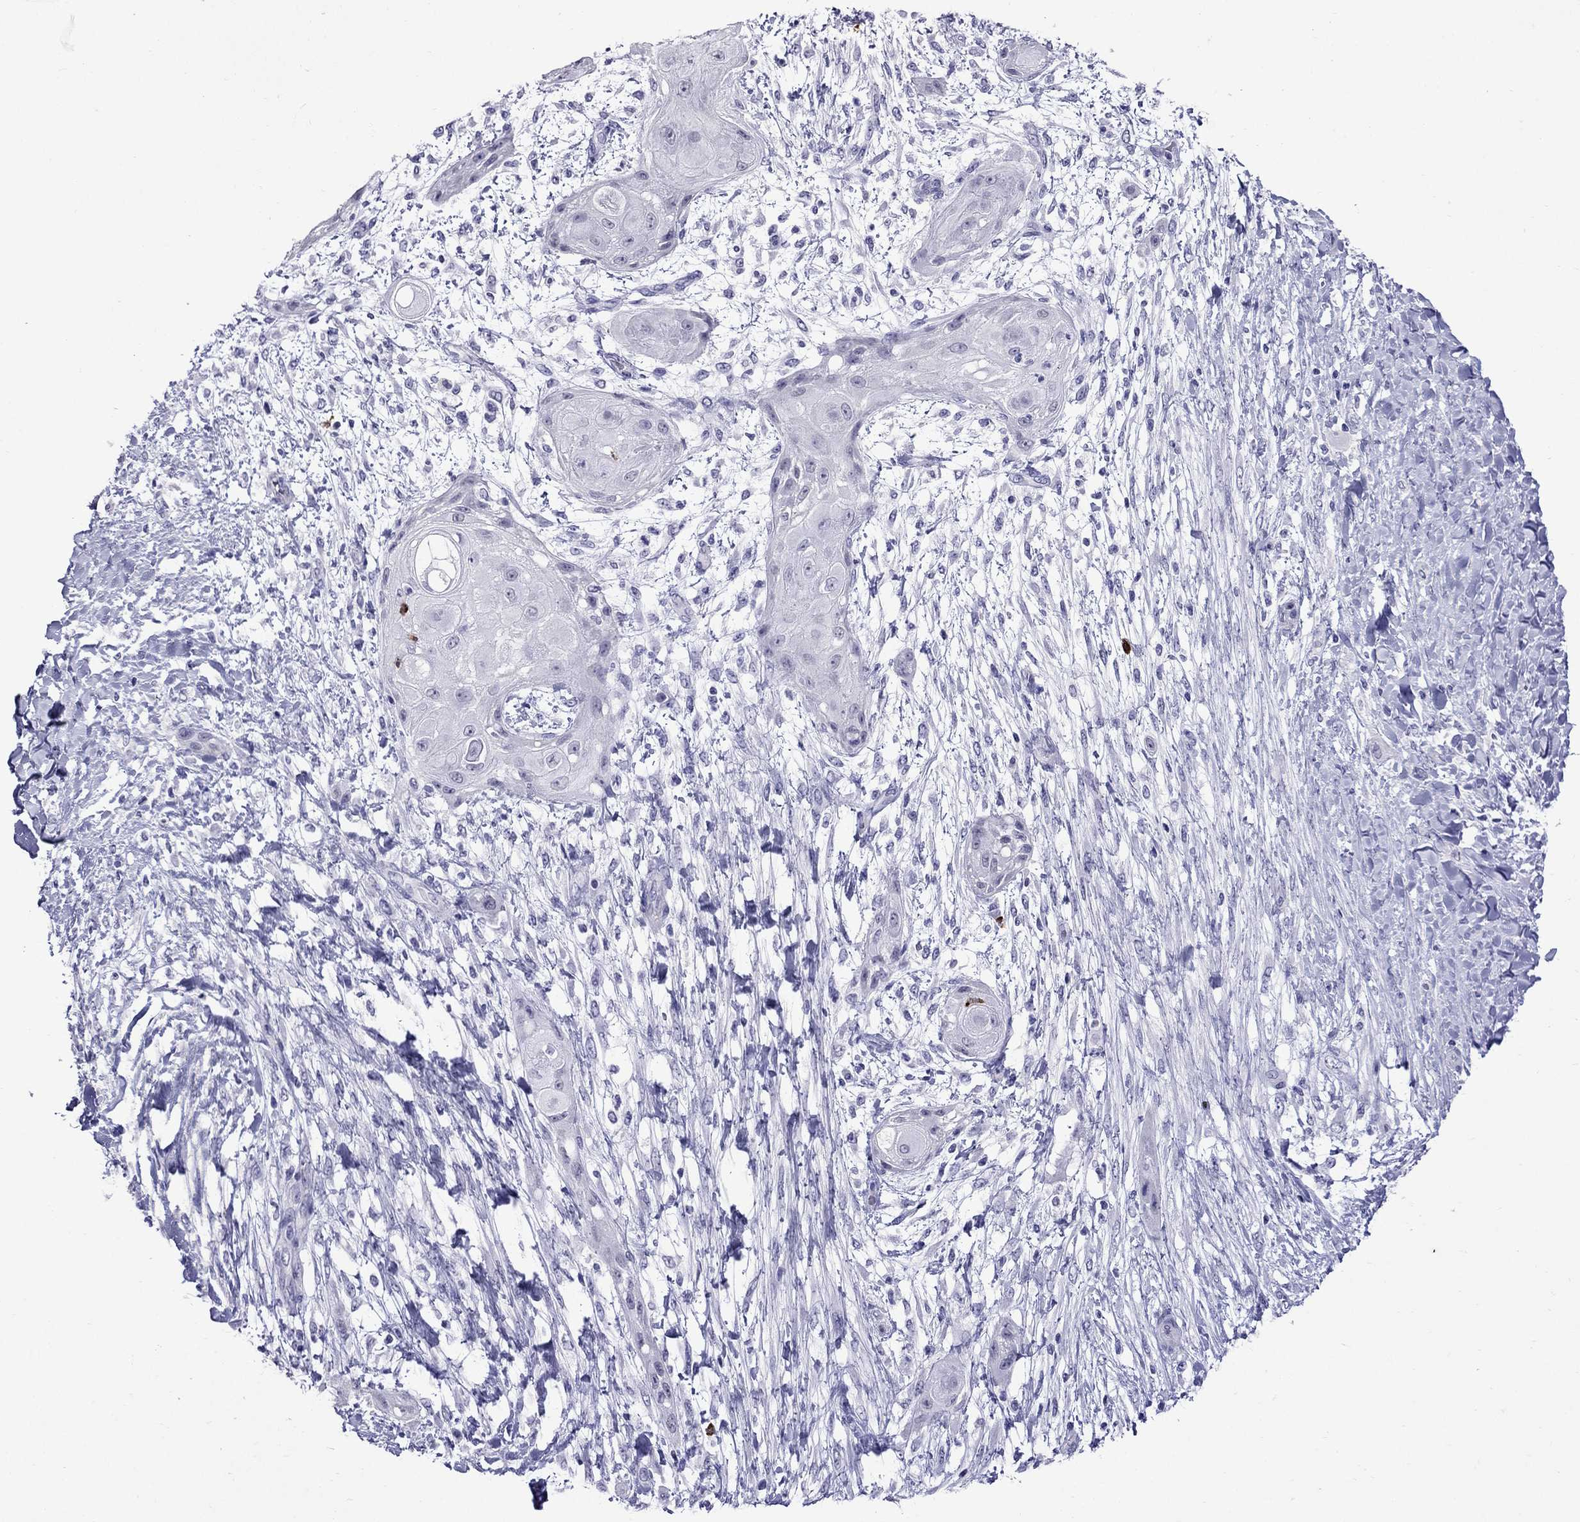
{"staining": {"intensity": "negative", "quantity": "none", "location": "none"}, "tissue": "skin cancer", "cell_type": "Tumor cells", "image_type": "cancer", "snomed": [{"axis": "morphology", "description": "Squamous cell carcinoma, NOS"}, {"axis": "topography", "description": "Skin"}], "caption": "IHC of human skin cancer demonstrates no expression in tumor cells.", "gene": "OLFM4", "patient": {"sex": "male", "age": 62}}